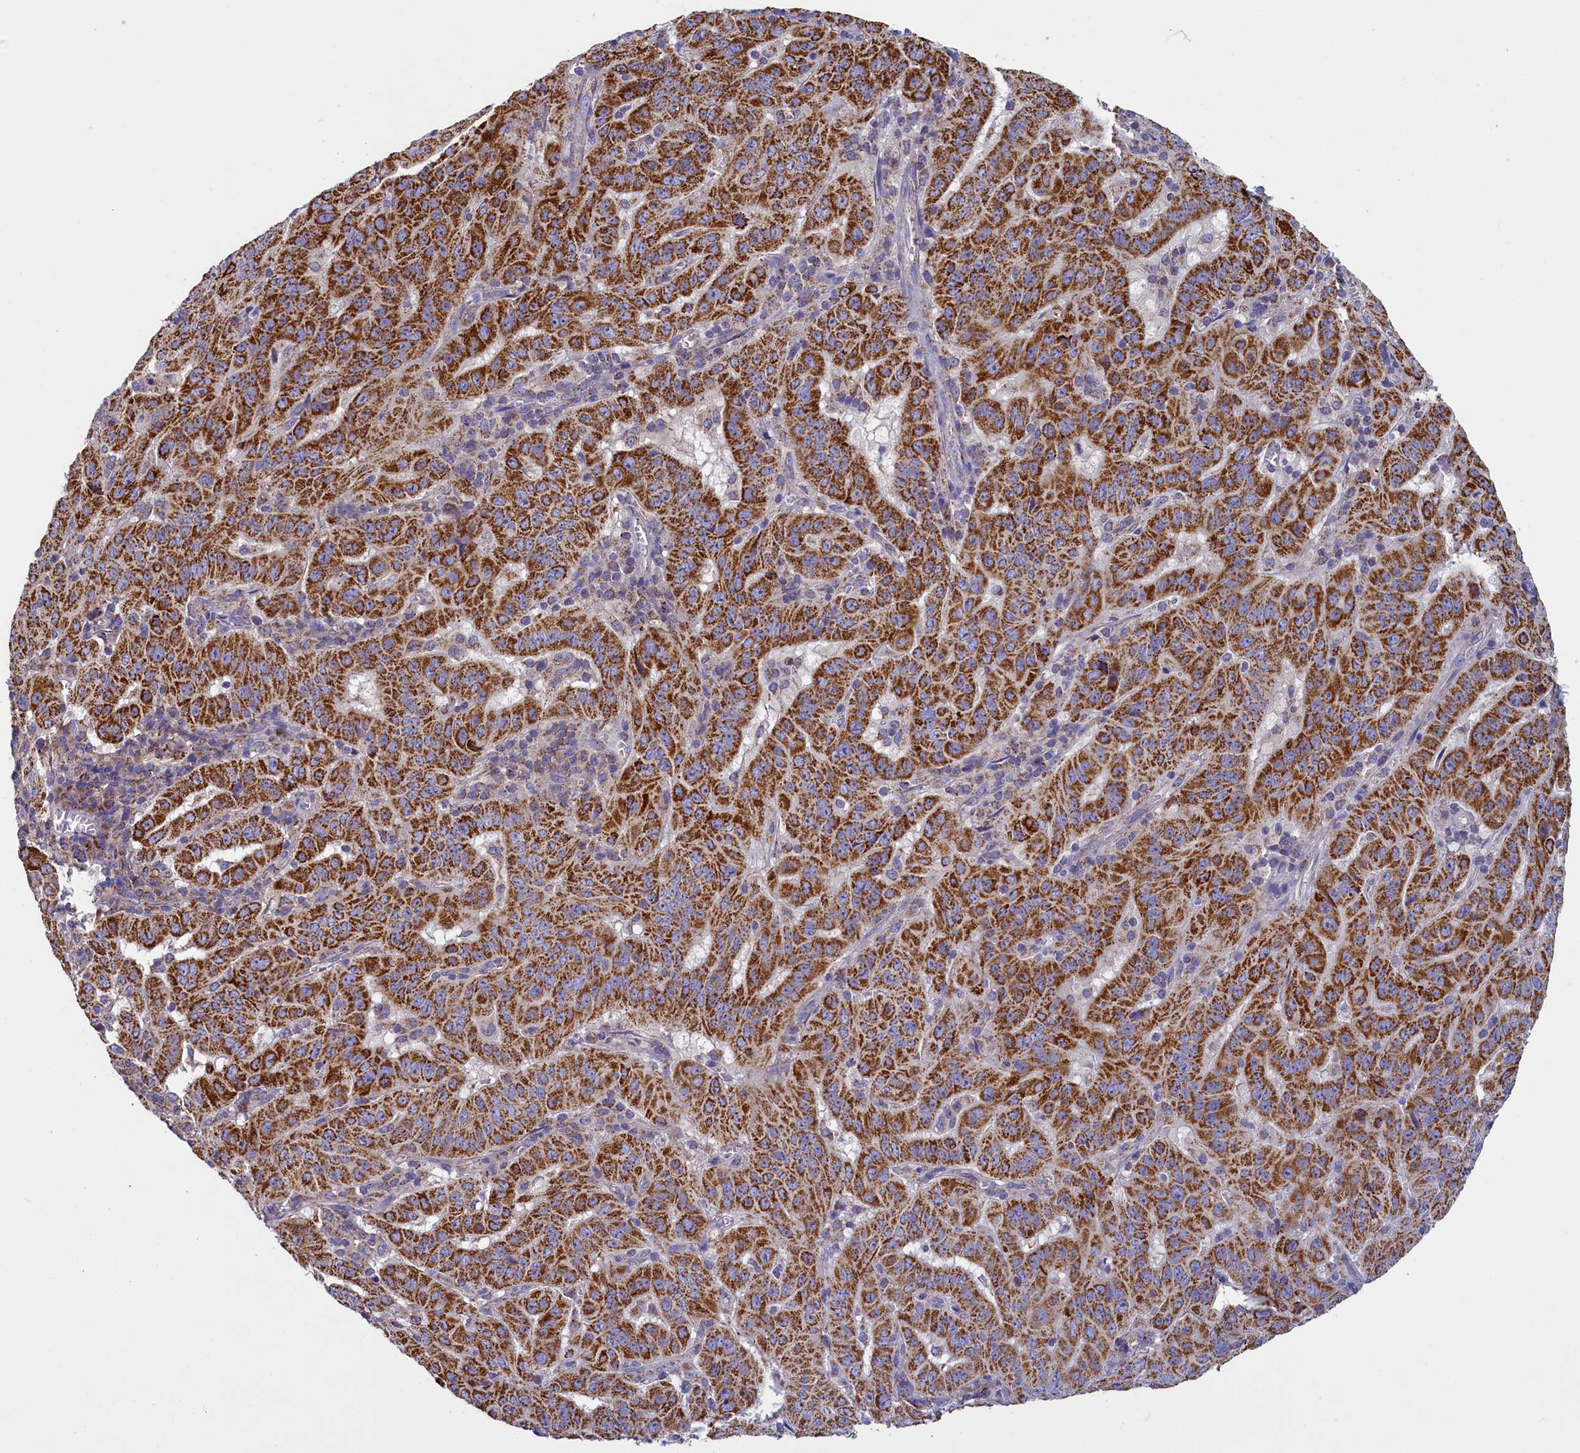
{"staining": {"intensity": "strong", "quantity": ">75%", "location": "cytoplasmic/membranous"}, "tissue": "pancreatic cancer", "cell_type": "Tumor cells", "image_type": "cancer", "snomed": [{"axis": "morphology", "description": "Adenocarcinoma, NOS"}, {"axis": "topography", "description": "Pancreas"}], "caption": "Human pancreatic cancer (adenocarcinoma) stained with a protein marker exhibits strong staining in tumor cells.", "gene": "IFT122", "patient": {"sex": "male", "age": 63}}